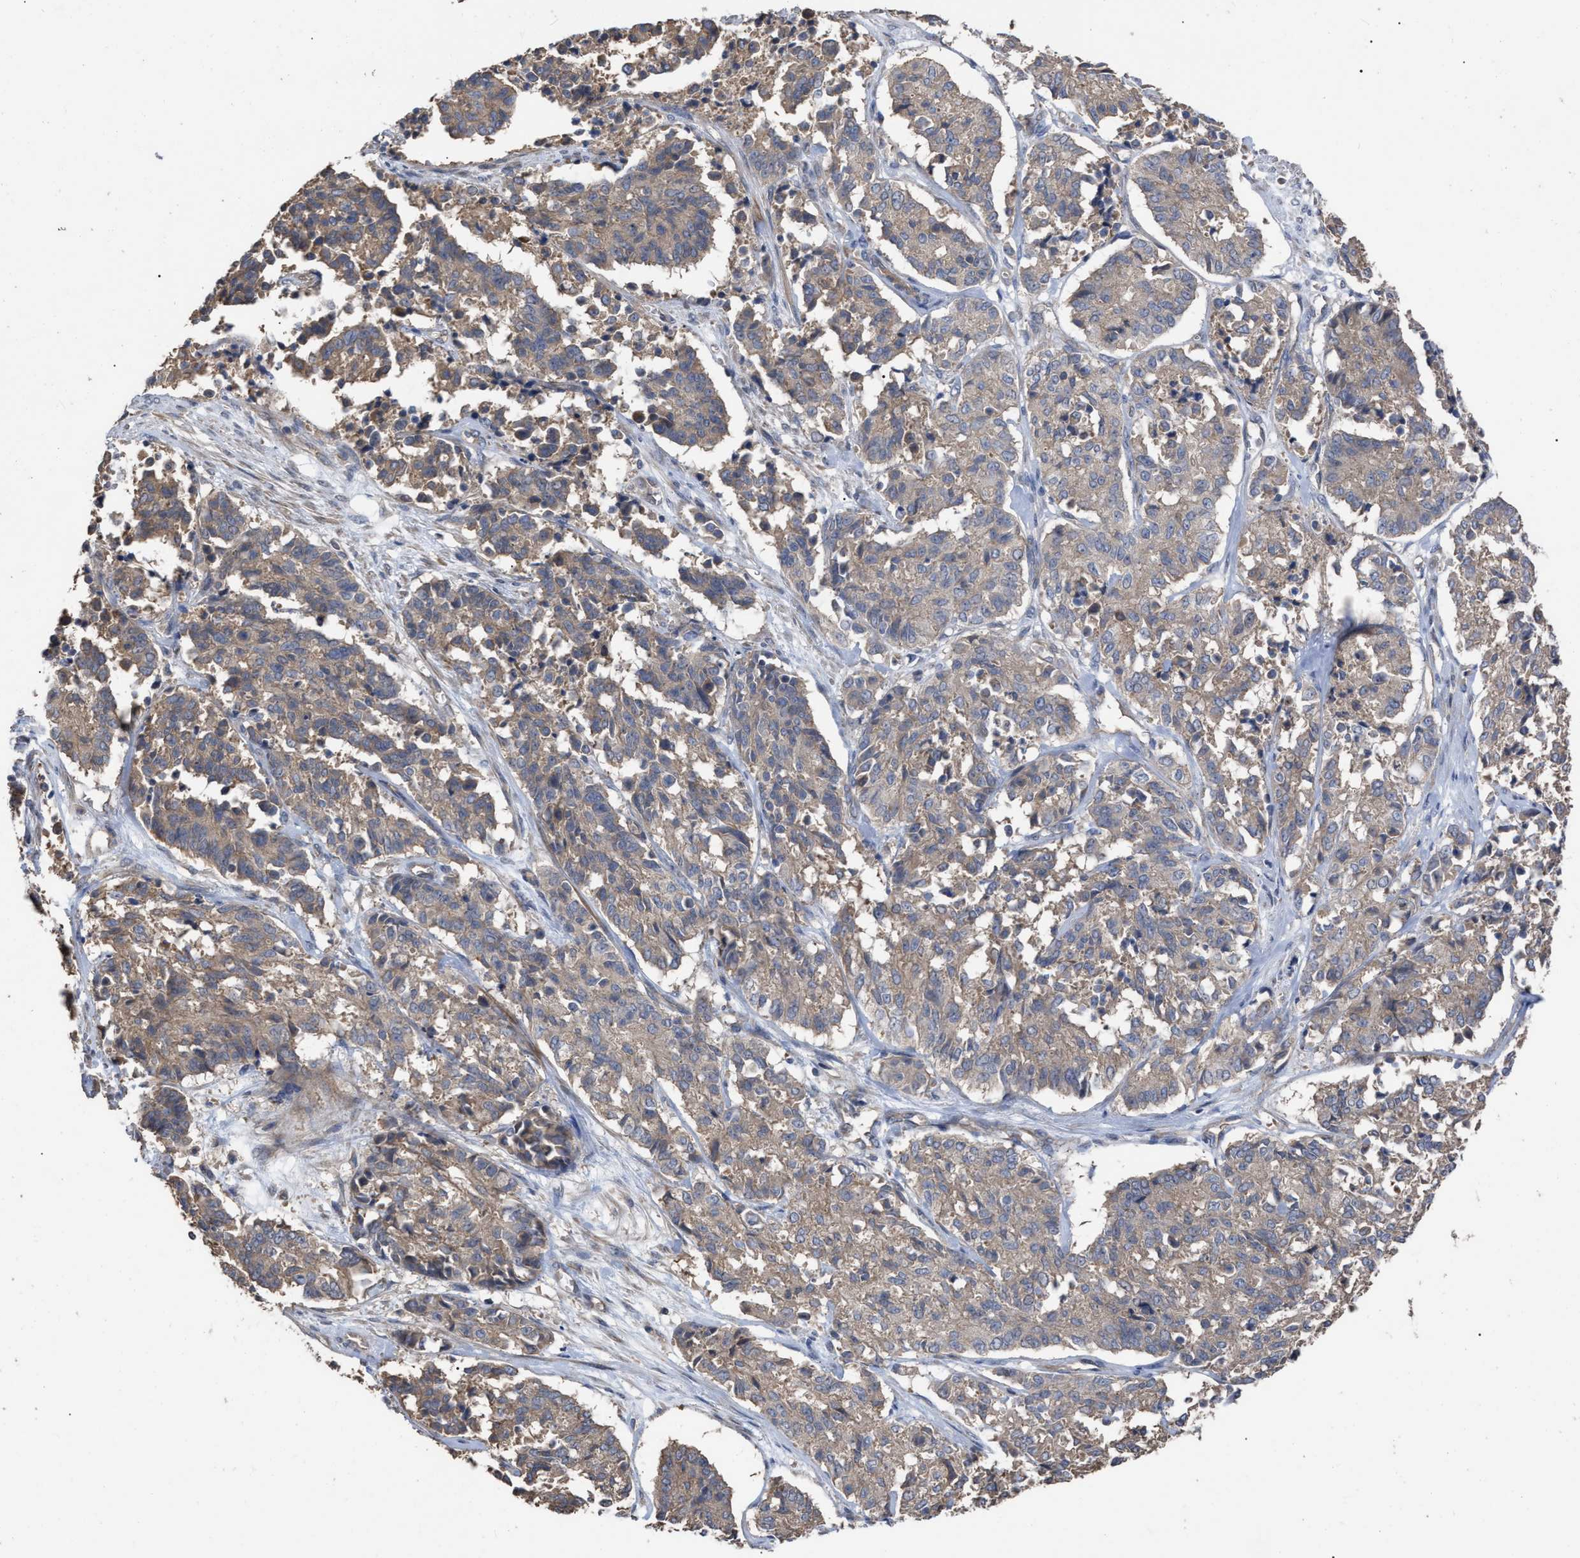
{"staining": {"intensity": "weak", "quantity": ">75%", "location": "cytoplasmic/membranous"}, "tissue": "cervical cancer", "cell_type": "Tumor cells", "image_type": "cancer", "snomed": [{"axis": "morphology", "description": "Squamous cell carcinoma, NOS"}, {"axis": "topography", "description": "Cervix"}], "caption": "Cervical cancer stained for a protein (brown) reveals weak cytoplasmic/membranous positive positivity in approximately >75% of tumor cells.", "gene": "BTN2A1", "patient": {"sex": "female", "age": 35}}